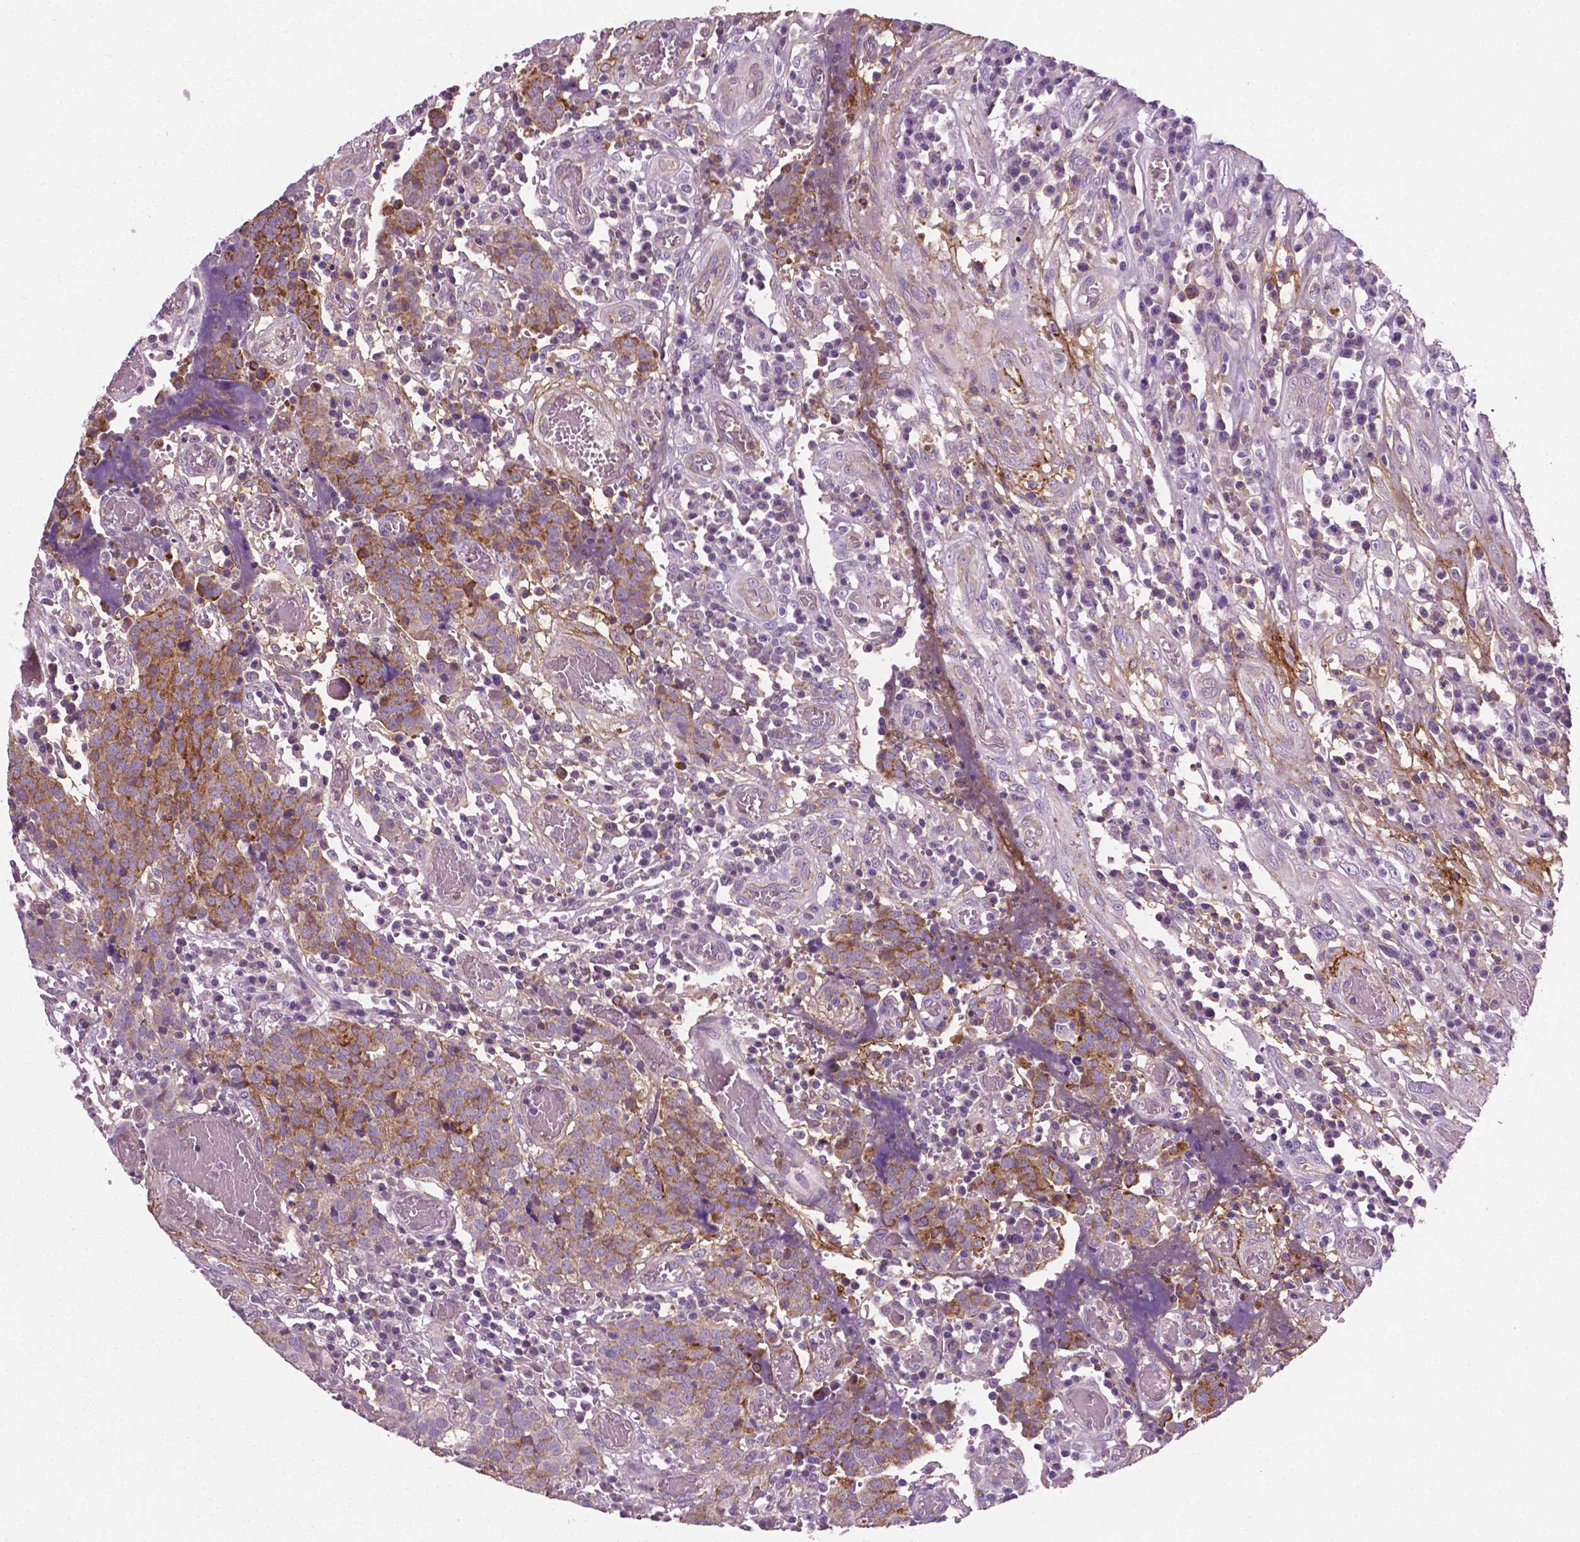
{"staining": {"intensity": "moderate", "quantity": ">75%", "location": "cytoplasmic/membranous"}, "tissue": "prostate cancer", "cell_type": "Tumor cells", "image_type": "cancer", "snomed": [{"axis": "morphology", "description": "Adenocarcinoma, High grade"}, {"axis": "topography", "description": "Prostate and seminal vesicle, NOS"}], "caption": "DAB (3,3'-diaminobenzidine) immunohistochemical staining of human high-grade adenocarcinoma (prostate) shows moderate cytoplasmic/membranous protein expression in about >75% of tumor cells.", "gene": "PTX3", "patient": {"sex": "male", "age": 60}}